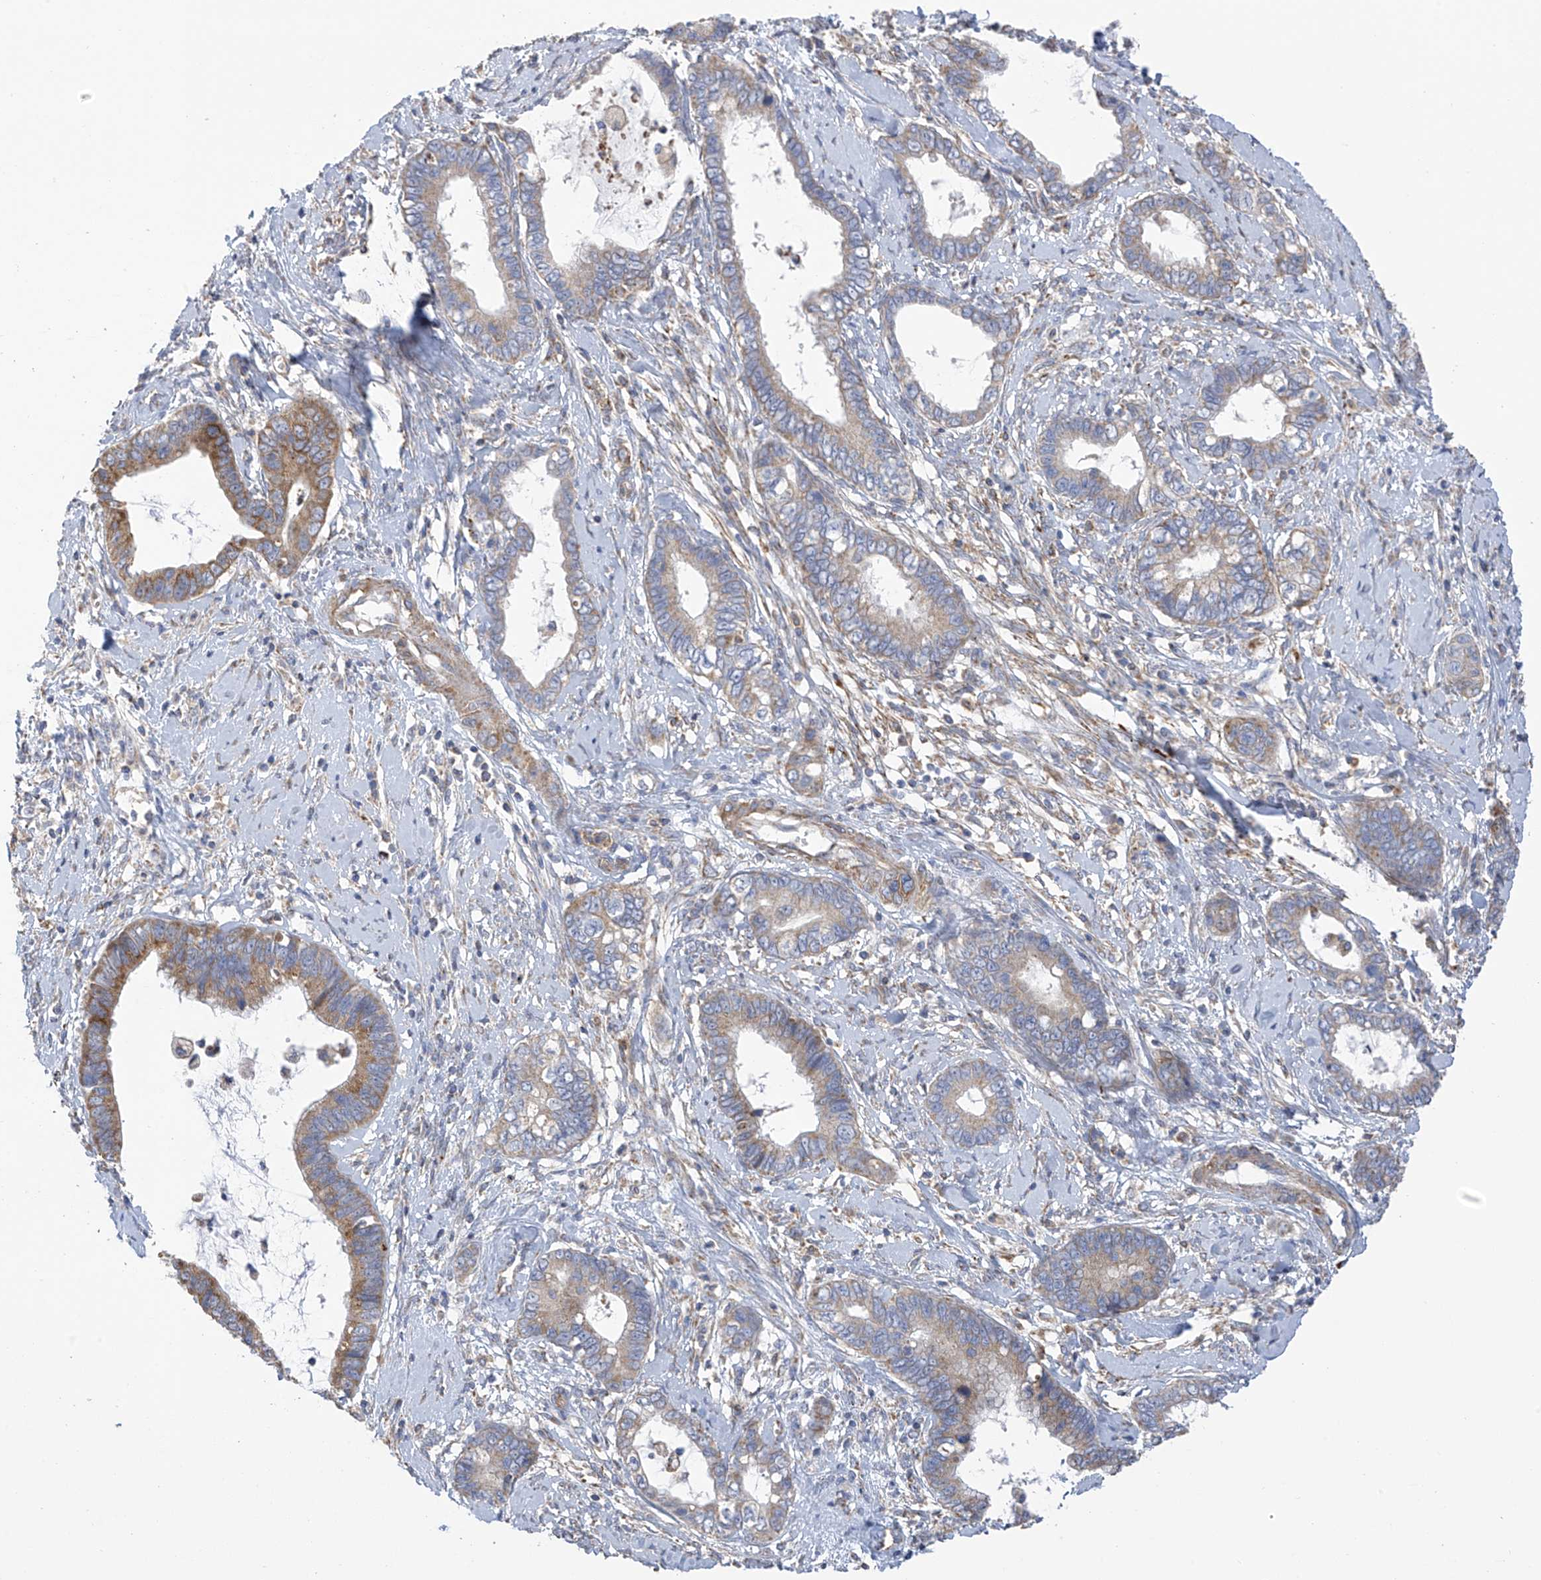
{"staining": {"intensity": "moderate", "quantity": "25%-75%", "location": "cytoplasmic/membranous"}, "tissue": "cervical cancer", "cell_type": "Tumor cells", "image_type": "cancer", "snomed": [{"axis": "morphology", "description": "Adenocarcinoma, NOS"}, {"axis": "topography", "description": "Cervix"}], "caption": "This photomicrograph shows cervical cancer (adenocarcinoma) stained with IHC to label a protein in brown. The cytoplasmic/membranous of tumor cells show moderate positivity for the protein. Nuclei are counter-stained blue.", "gene": "ITM2B", "patient": {"sex": "female", "age": 44}}